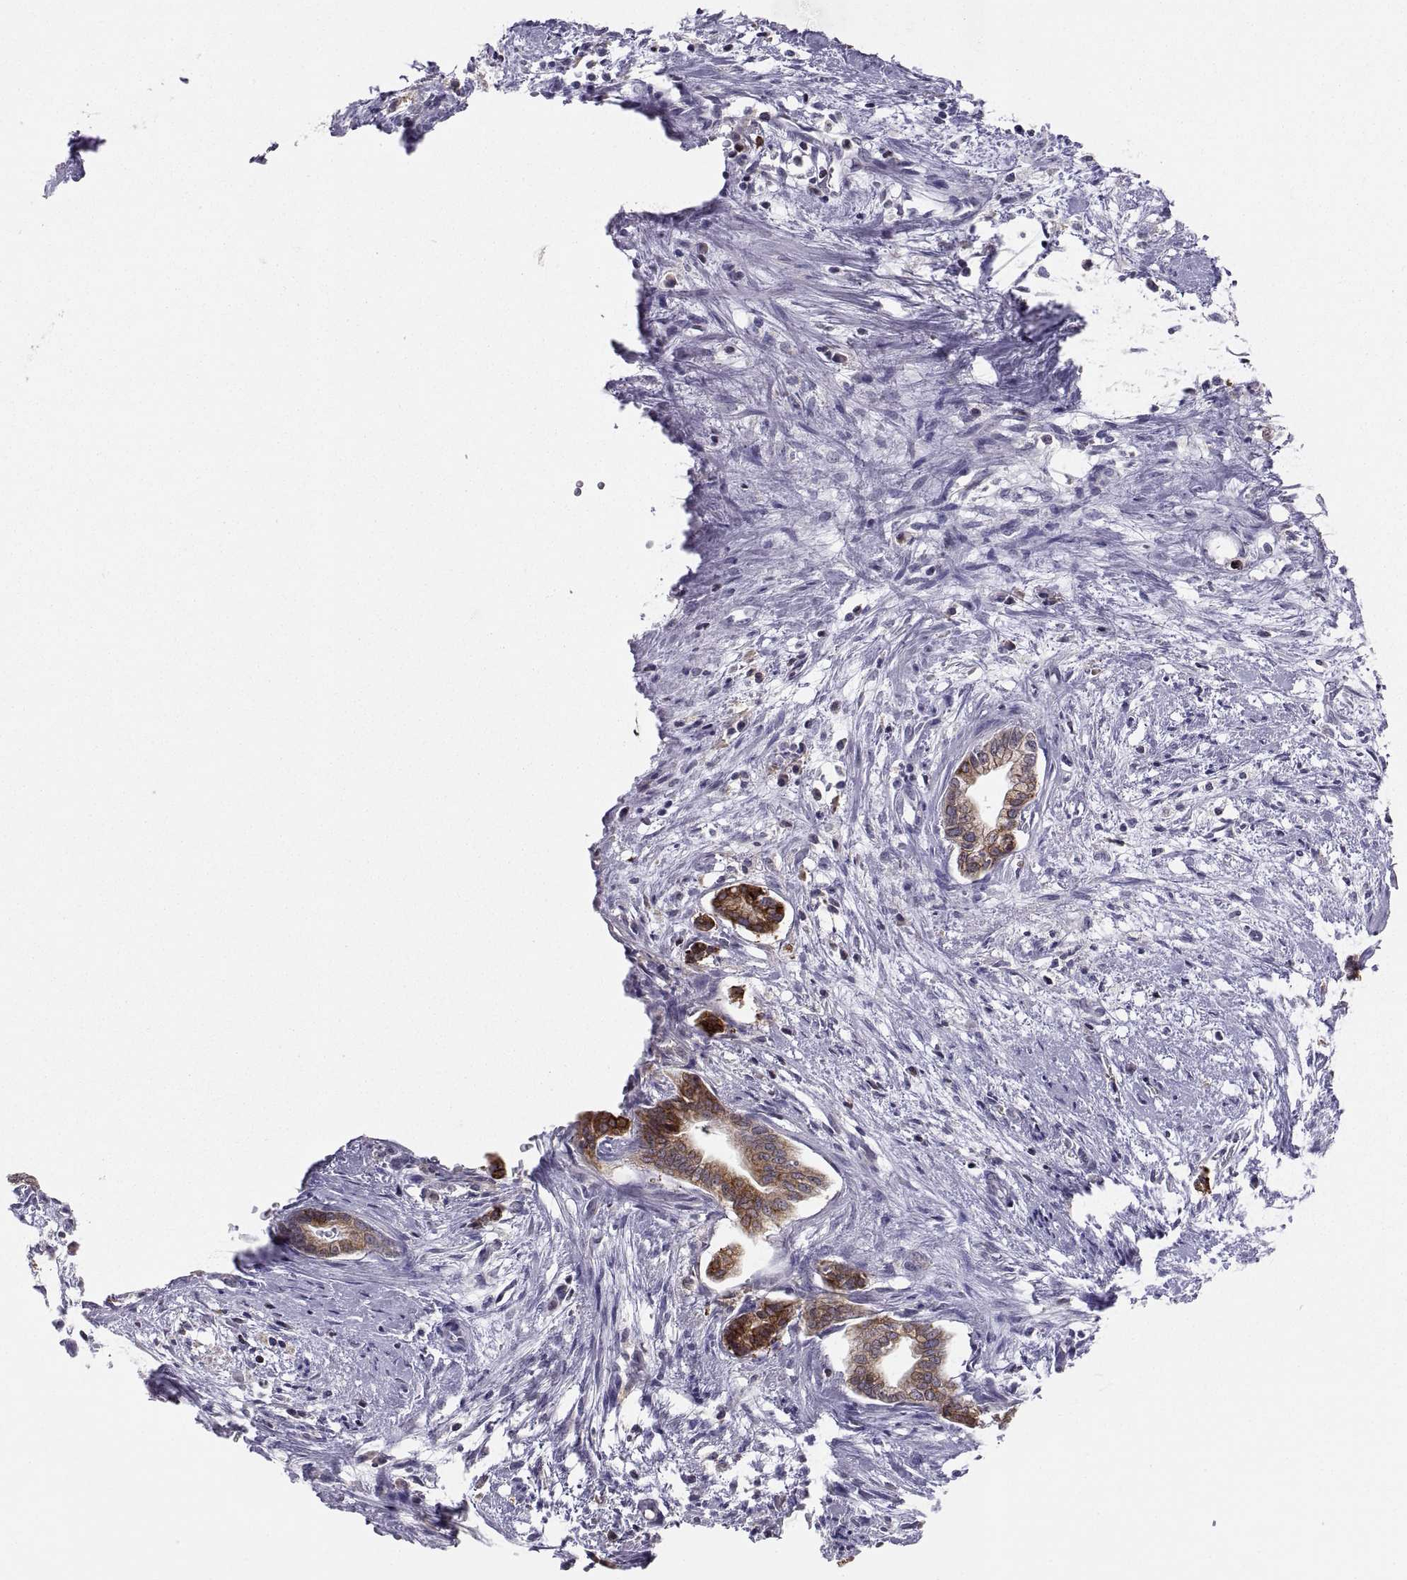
{"staining": {"intensity": "strong", "quantity": "25%-75%", "location": "cytoplasmic/membranous"}, "tissue": "cervical cancer", "cell_type": "Tumor cells", "image_type": "cancer", "snomed": [{"axis": "morphology", "description": "Adenocarcinoma, NOS"}, {"axis": "topography", "description": "Cervix"}], "caption": "Immunohistochemistry micrograph of cervical adenocarcinoma stained for a protein (brown), which shows high levels of strong cytoplasmic/membranous expression in approximately 25%-75% of tumor cells.", "gene": "ERO1A", "patient": {"sex": "female", "age": 62}}